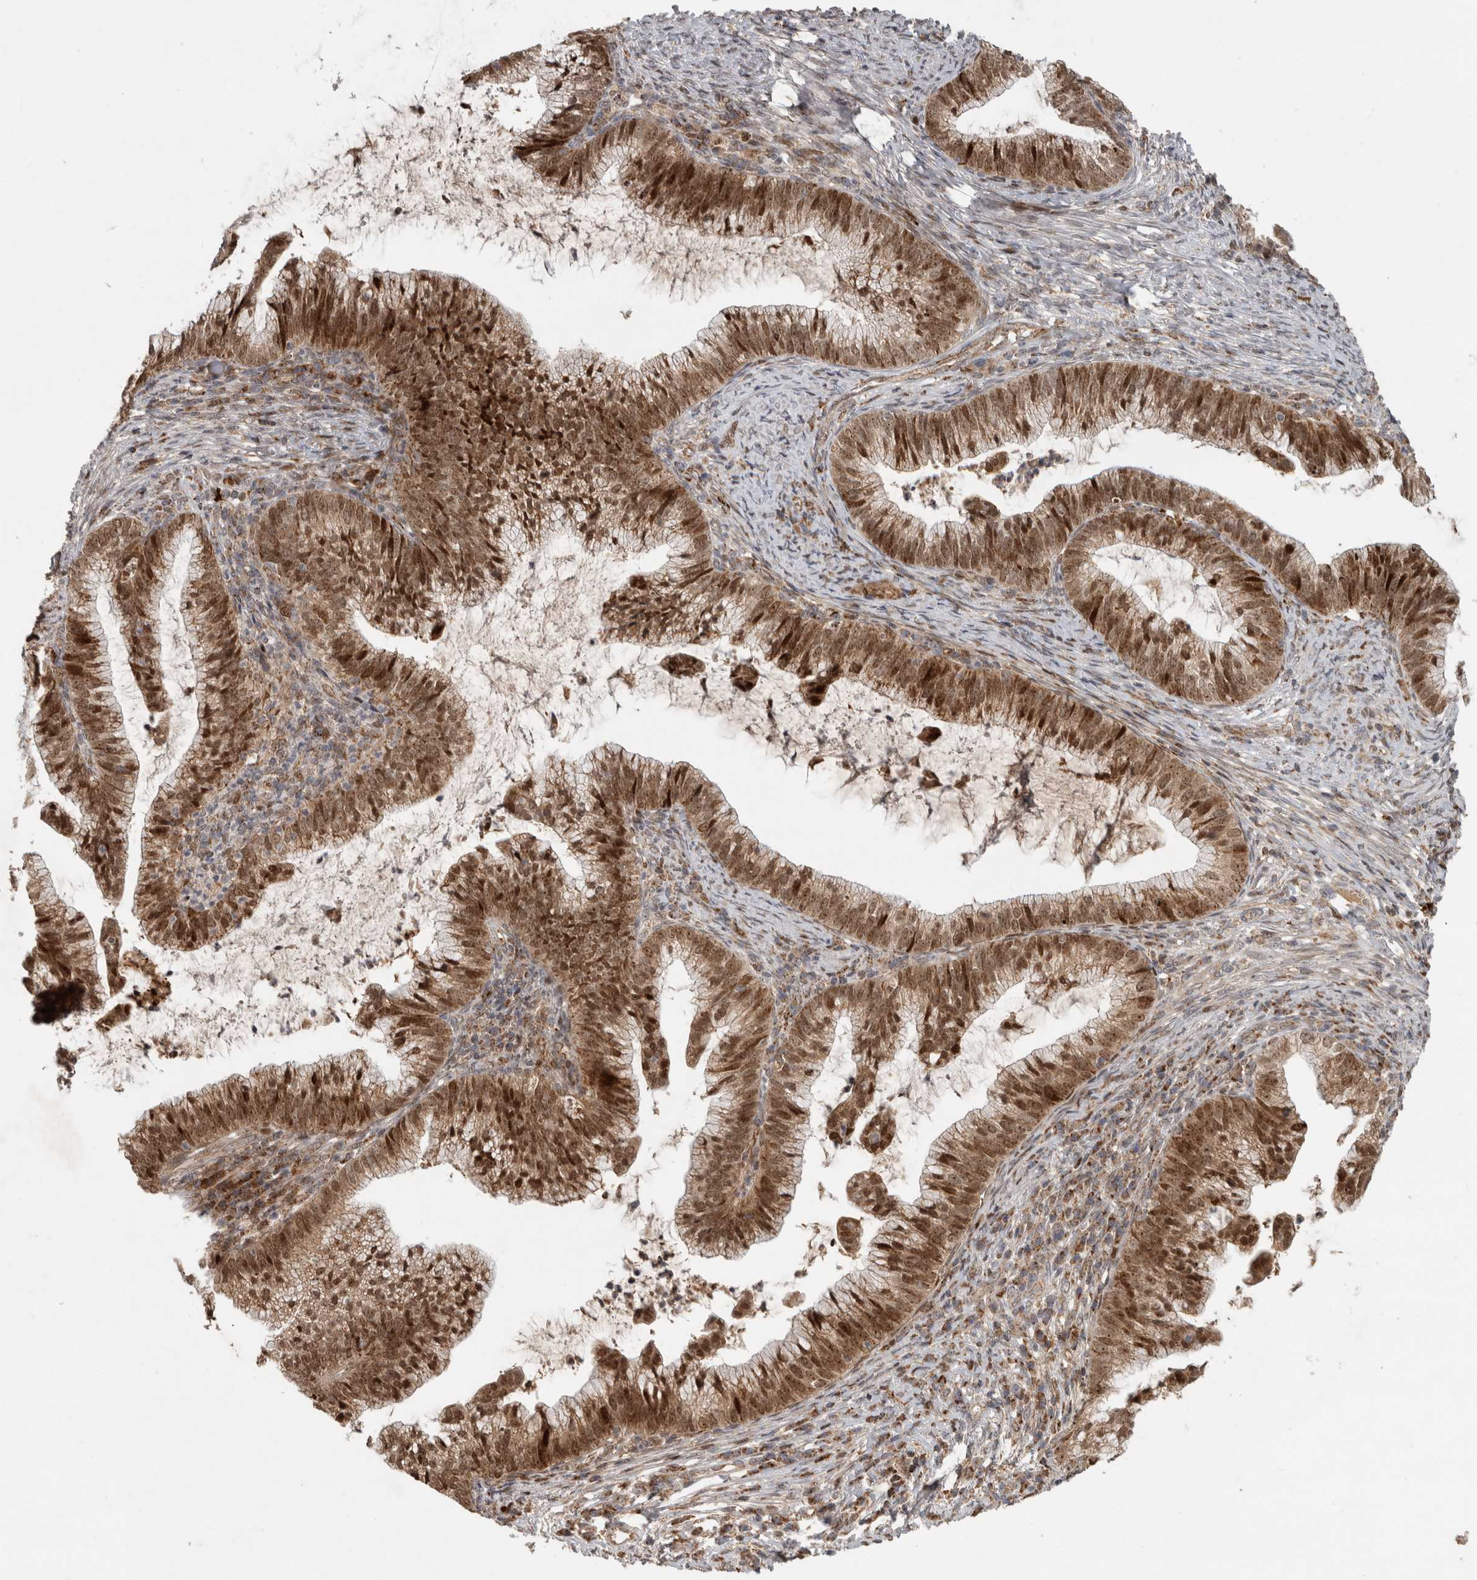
{"staining": {"intensity": "moderate", "quantity": ">75%", "location": "cytoplasmic/membranous,nuclear"}, "tissue": "cervical cancer", "cell_type": "Tumor cells", "image_type": "cancer", "snomed": [{"axis": "morphology", "description": "Adenocarcinoma, NOS"}, {"axis": "topography", "description": "Cervix"}], "caption": "High-power microscopy captured an IHC photomicrograph of cervical cancer, revealing moderate cytoplasmic/membranous and nuclear positivity in about >75% of tumor cells.", "gene": "INSRR", "patient": {"sex": "female", "age": 36}}